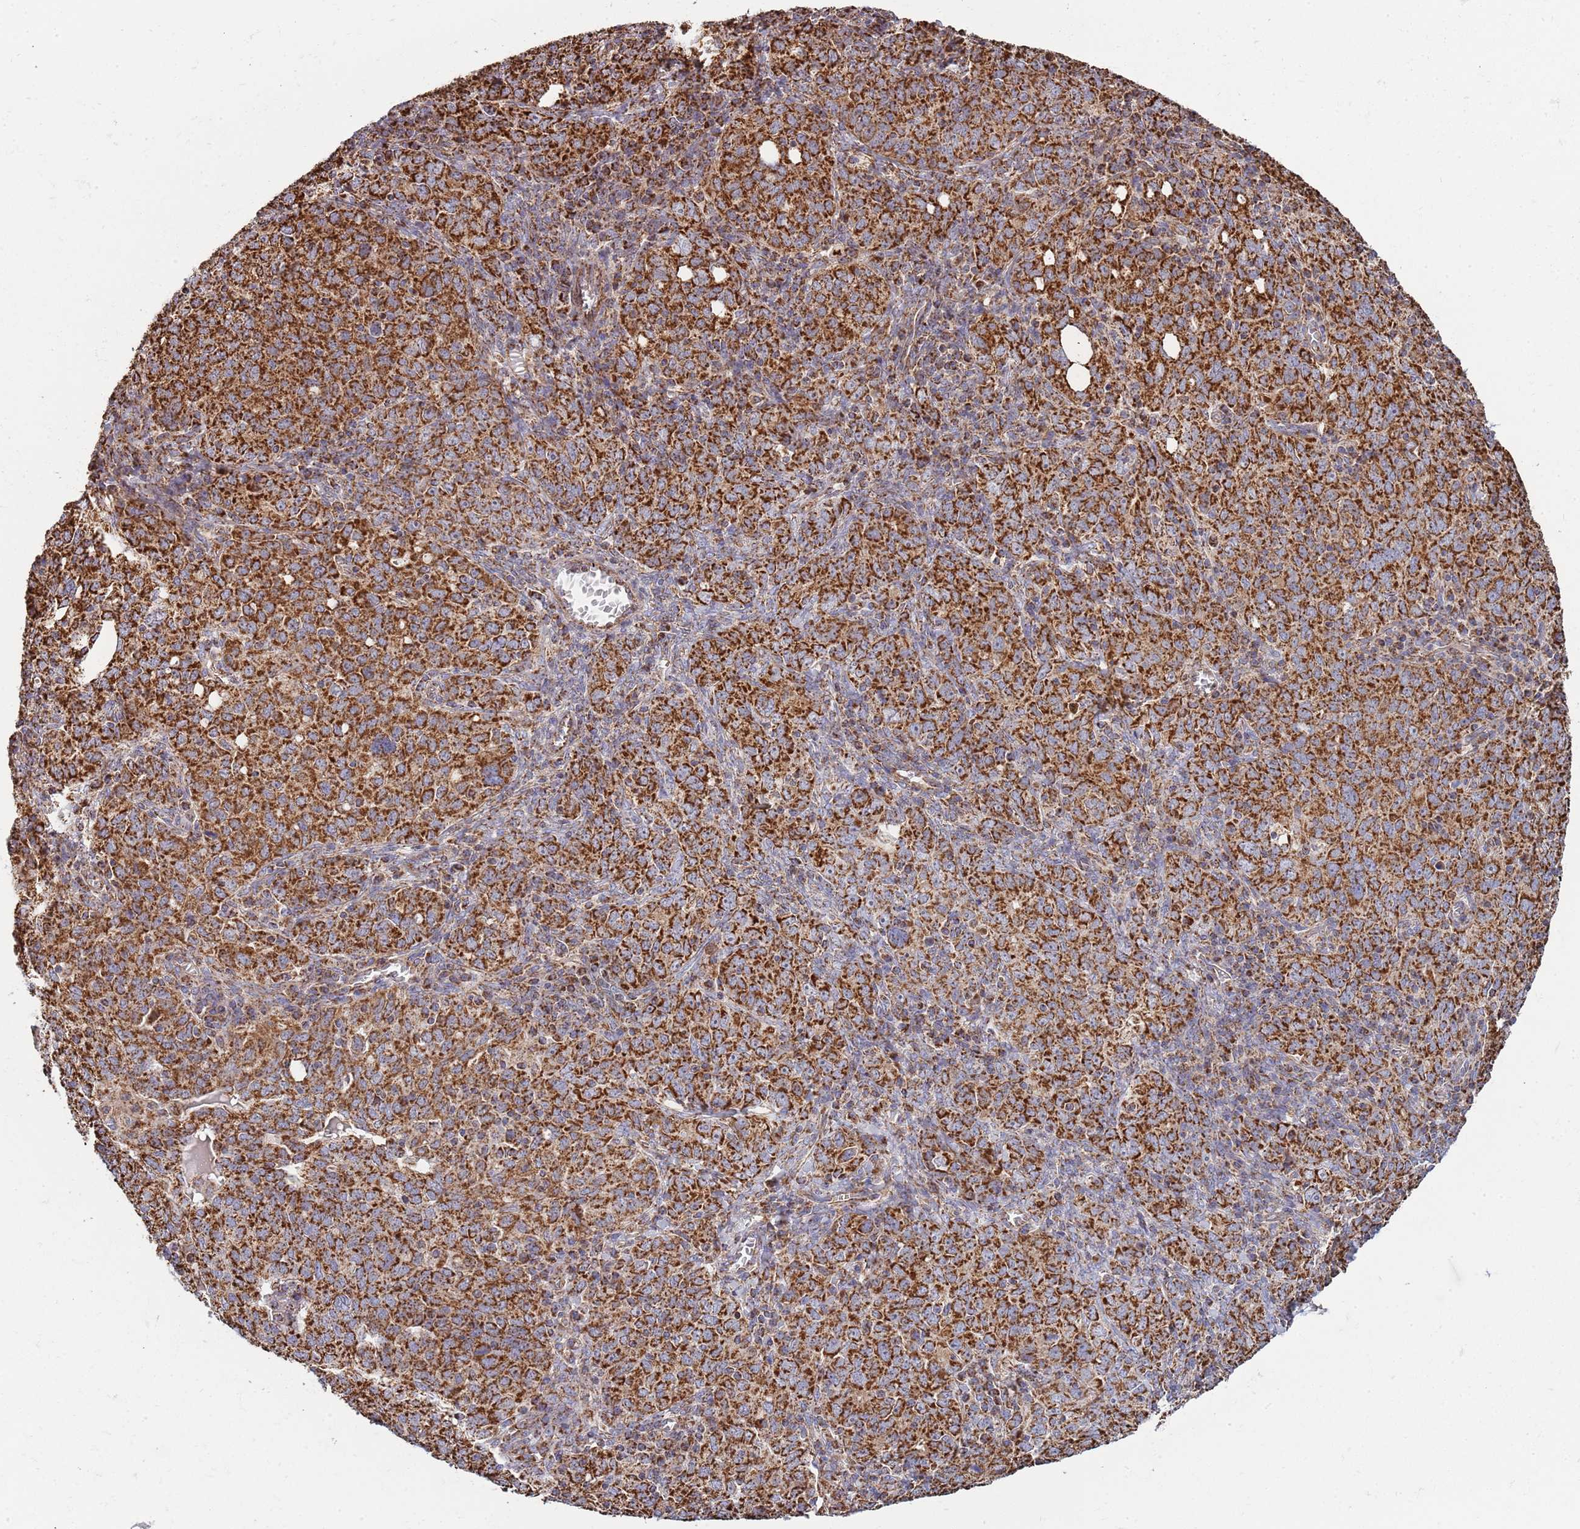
{"staining": {"intensity": "strong", "quantity": ">75%", "location": "cytoplasmic/membranous"}, "tissue": "ovarian cancer", "cell_type": "Tumor cells", "image_type": "cancer", "snomed": [{"axis": "morphology", "description": "Carcinoma, endometroid"}, {"axis": "topography", "description": "Ovary"}], "caption": "Protein analysis of ovarian cancer (endometroid carcinoma) tissue reveals strong cytoplasmic/membranous staining in approximately >75% of tumor cells.", "gene": "VPS16", "patient": {"sex": "female", "age": 62}}